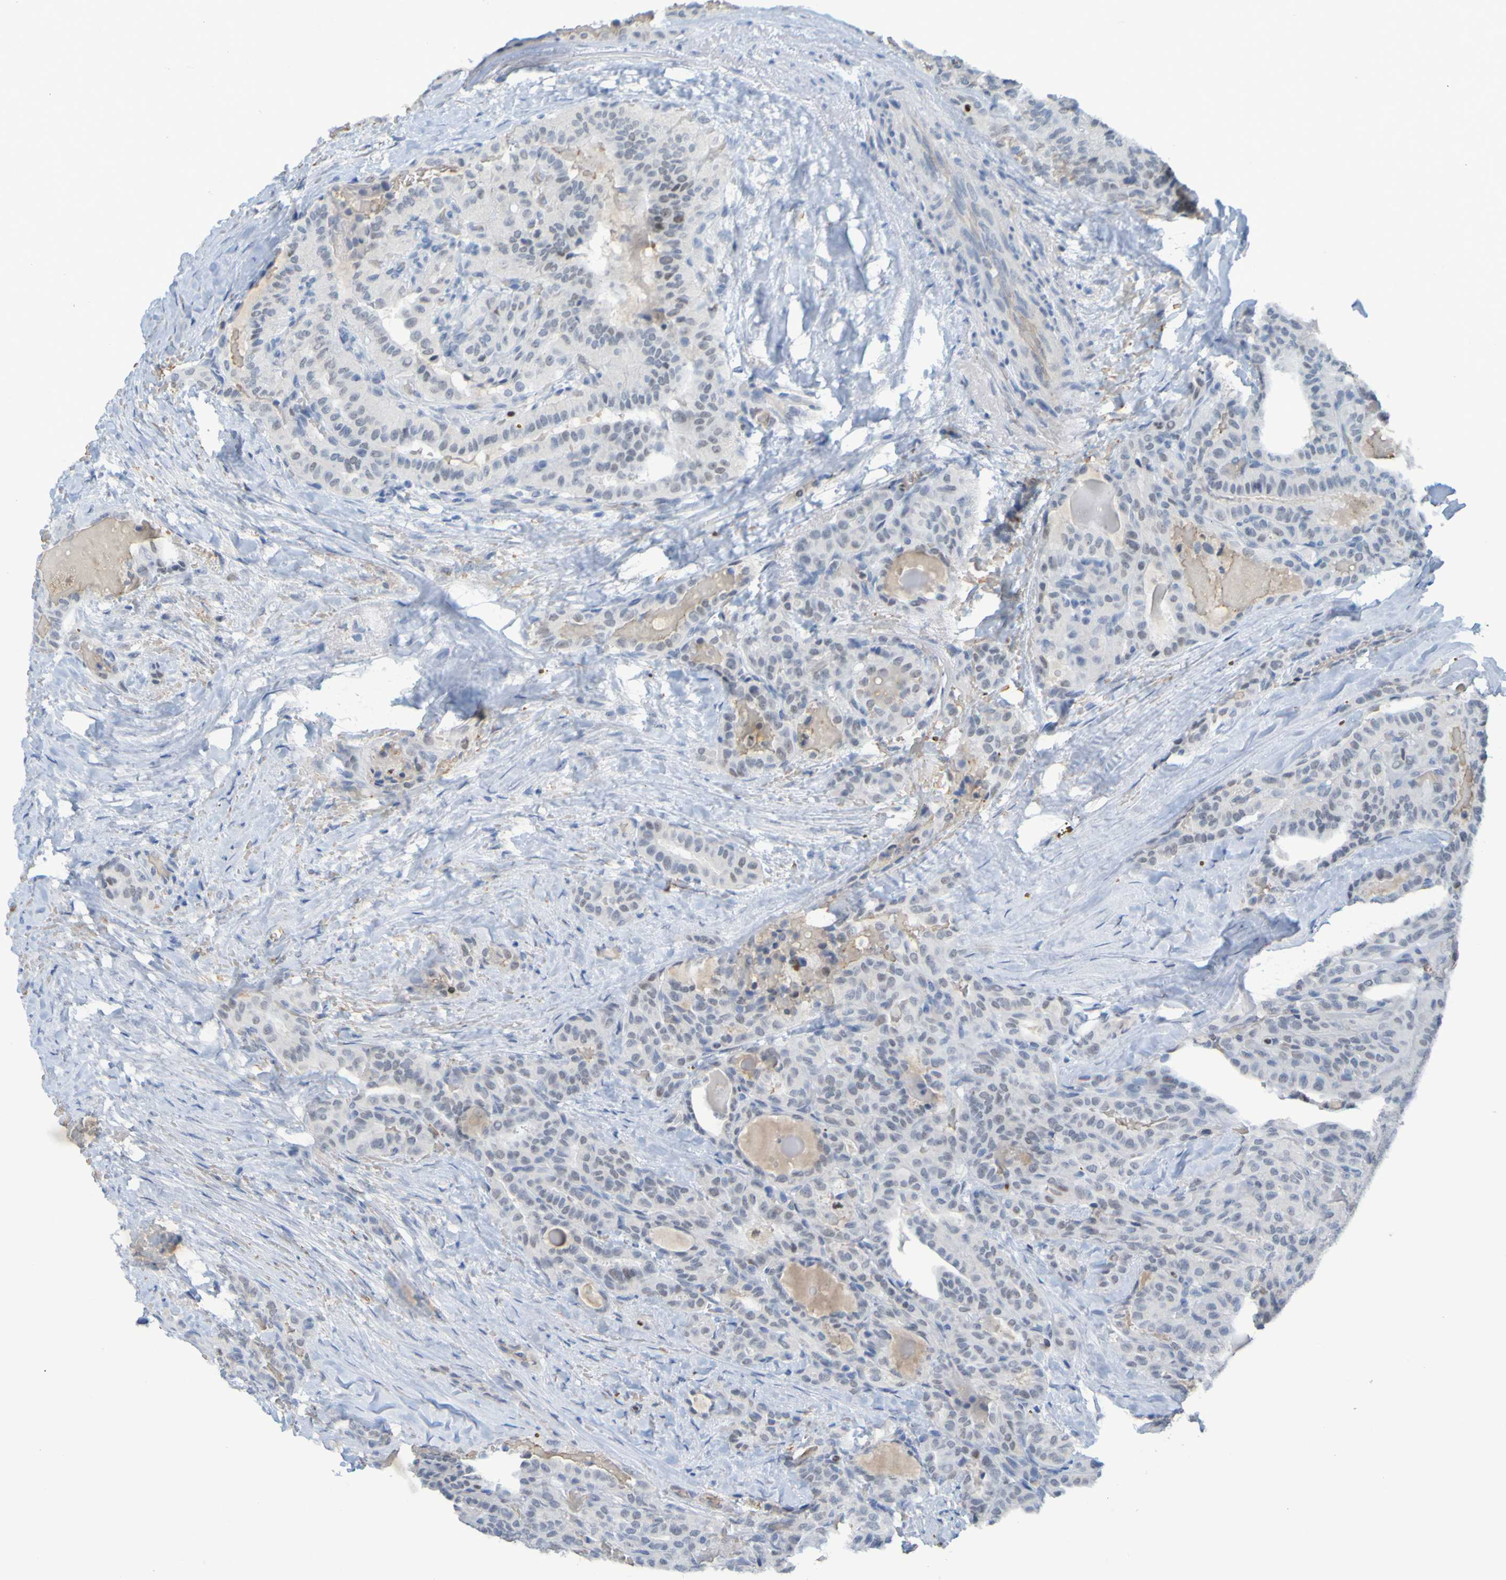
{"staining": {"intensity": "negative", "quantity": "none", "location": "none"}, "tissue": "thyroid cancer", "cell_type": "Tumor cells", "image_type": "cancer", "snomed": [{"axis": "morphology", "description": "Papillary adenocarcinoma, NOS"}, {"axis": "topography", "description": "Thyroid gland"}], "caption": "High power microscopy photomicrograph of an immunohistochemistry photomicrograph of thyroid cancer, revealing no significant staining in tumor cells.", "gene": "USP36", "patient": {"sex": "male", "age": 77}}